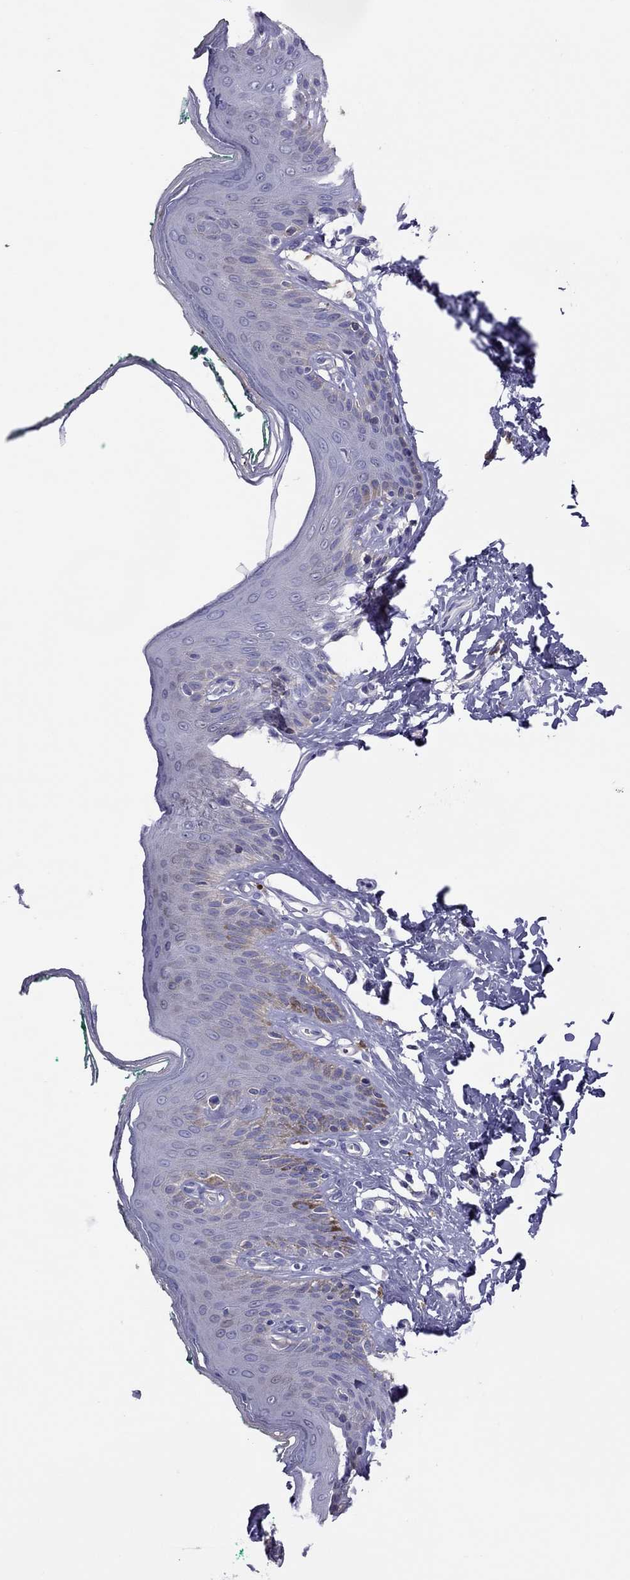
{"staining": {"intensity": "negative", "quantity": "none", "location": "none"}, "tissue": "skin", "cell_type": "Epidermal cells", "image_type": "normal", "snomed": [{"axis": "morphology", "description": "Normal tissue, NOS"}, {"axis": "topography", "description": "Vulva"}], "caption": "Immunohistochemistry (IHC) photomicrograph of unremarkable skin stained for a protein (brown), which demonstrates no staining in epidermal cells. (DAB immunohistochemistry, high magnification).", "gene": "ALOX15B", "patient": {"sex": "female", "age": 66}}